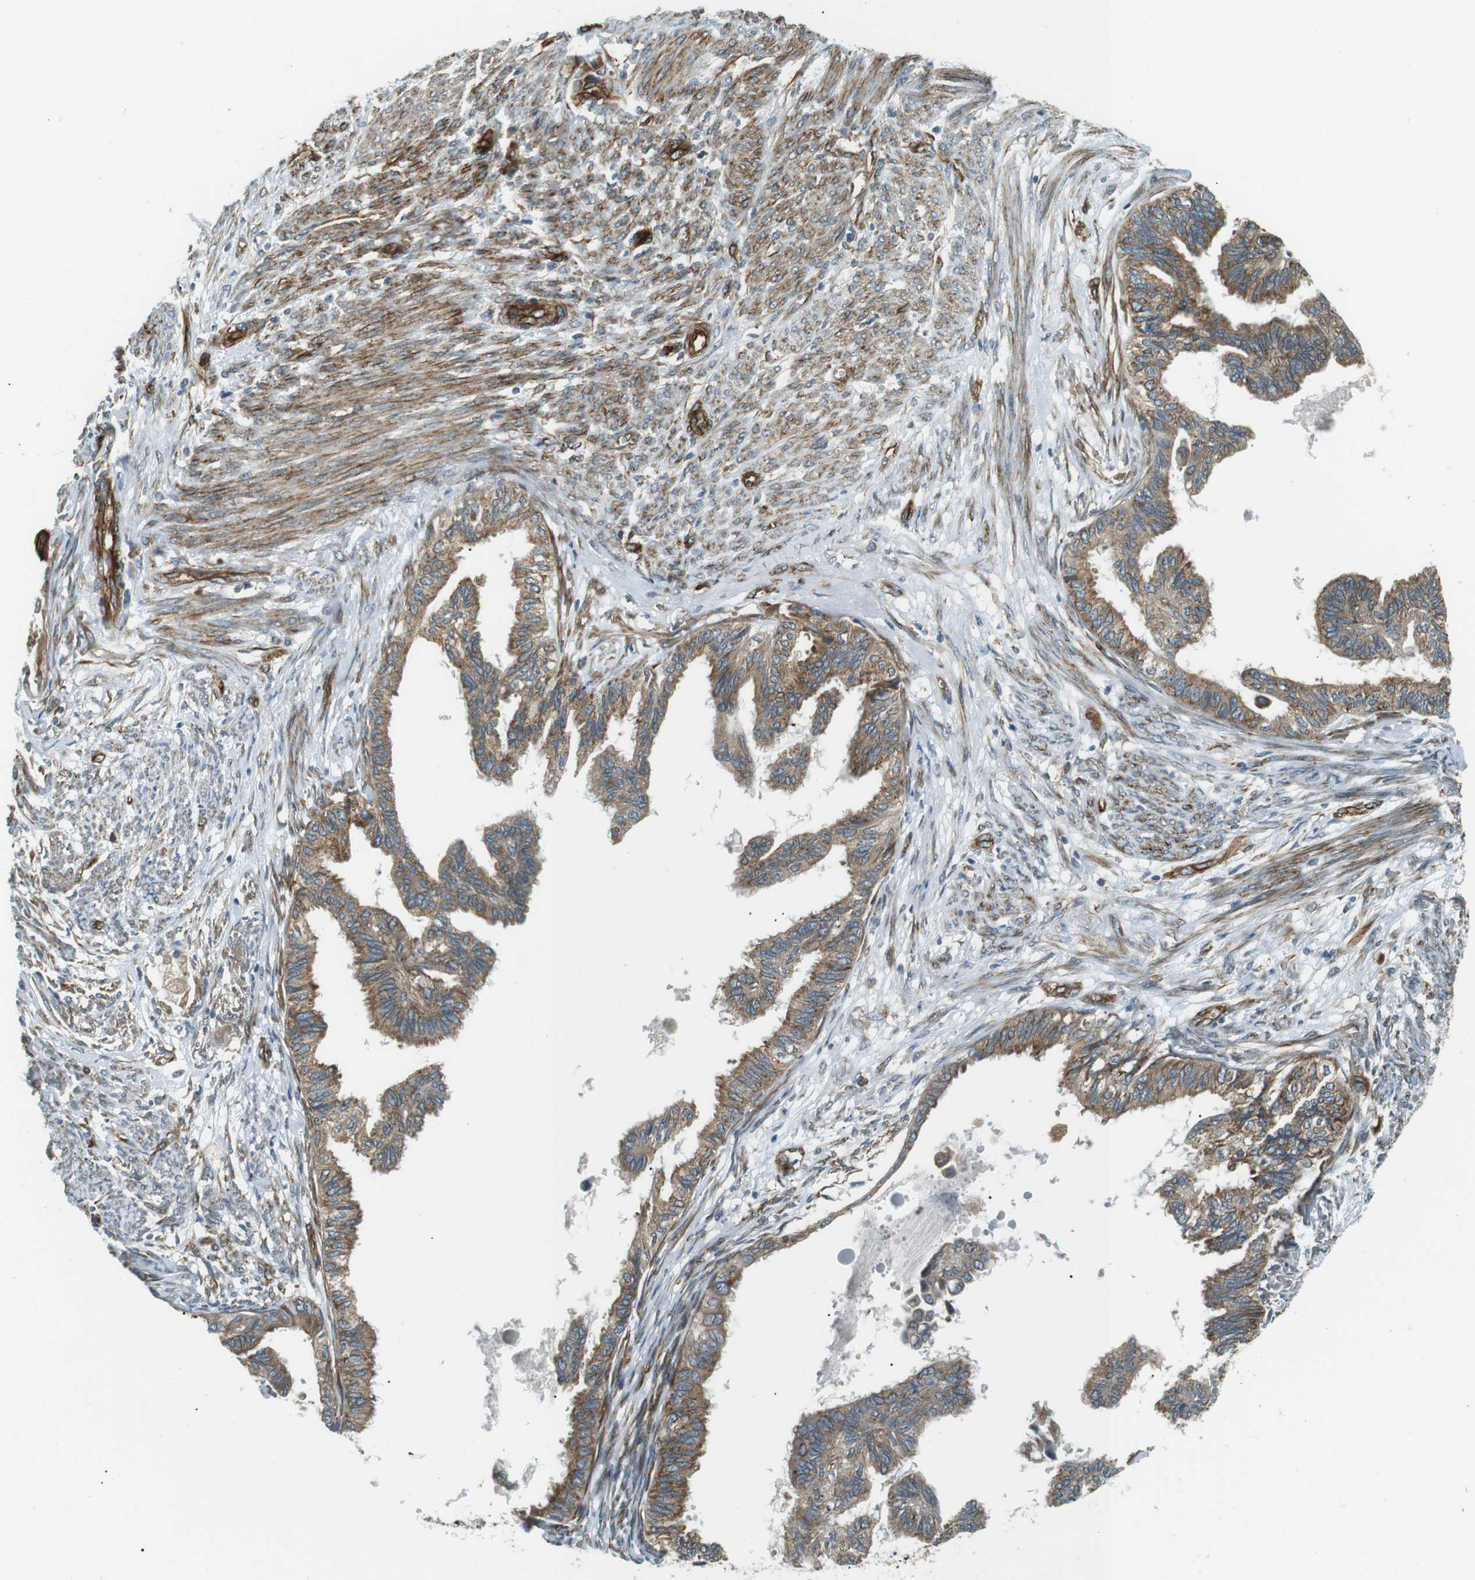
{"staining": {"intensity": "moderate", "quantity": ">75%", "location": "cytoplasmic/membranous"}, "tissue": "cervical cancer", "cell_type": "Tumor cells", "image_type": "cancer", "snomed": [{"axis": "morphology", "description": "Normal tissue, NOS"}, {"axis": "morphology", "description": "Adenocarcinoma, NOS"}, {"axis": "topography", "description": "Cervix"}, {"axis": "topography", "description": "Endometrium"}], "caption": "Adenocarcinoma (cervical) stained for a protein displays moderate cytoplasmic/membranous positivity in tumor cells.", "gene": "ODR4", "patient": {"sex": "female", "age": 86}}